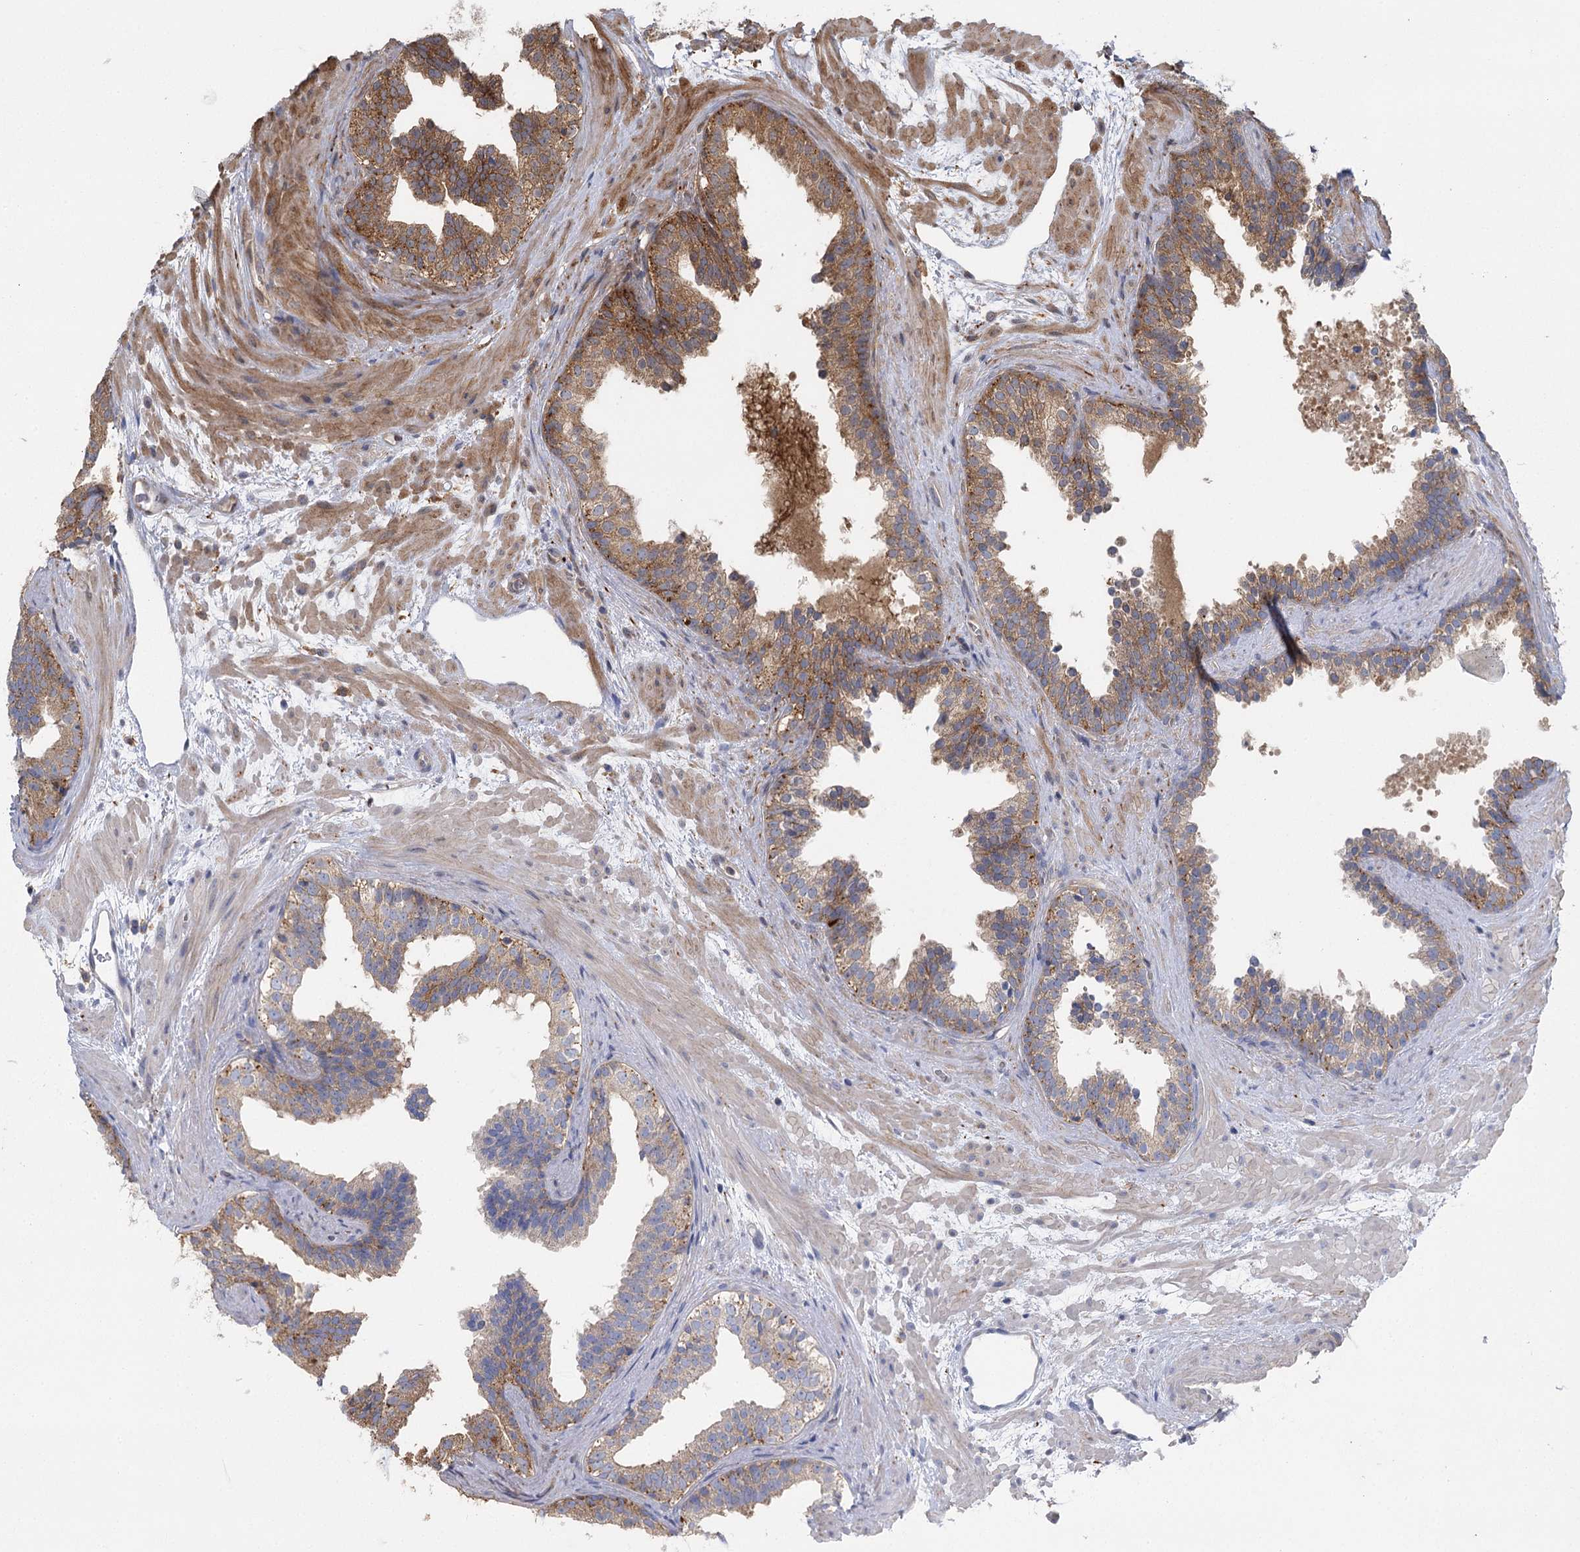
{"staining": {"intensity": "moderate", "quantity": ">75%", "location": "cytoplasmic/membranous"}, "tissue": "prostate cancer", "cell_type": "Tumor cells", "image_type": "cancer", "snomed": [{"axis": "morphology", "description": "Adenocarcinoma, High grade"}, {"axis": "topography", "description": "Prostate"}], "caption": "The micrograph exhibits staining of prostate high-grade adenocarcinoma, revealing moderate cytoplasmic/membranous protein positivity (brown color) within tumor cells. (Brightfield microscopy of DAB IHC at high magnification).", "gene": "C12orf4", "patient": {"sex": "male", "age": 59}}